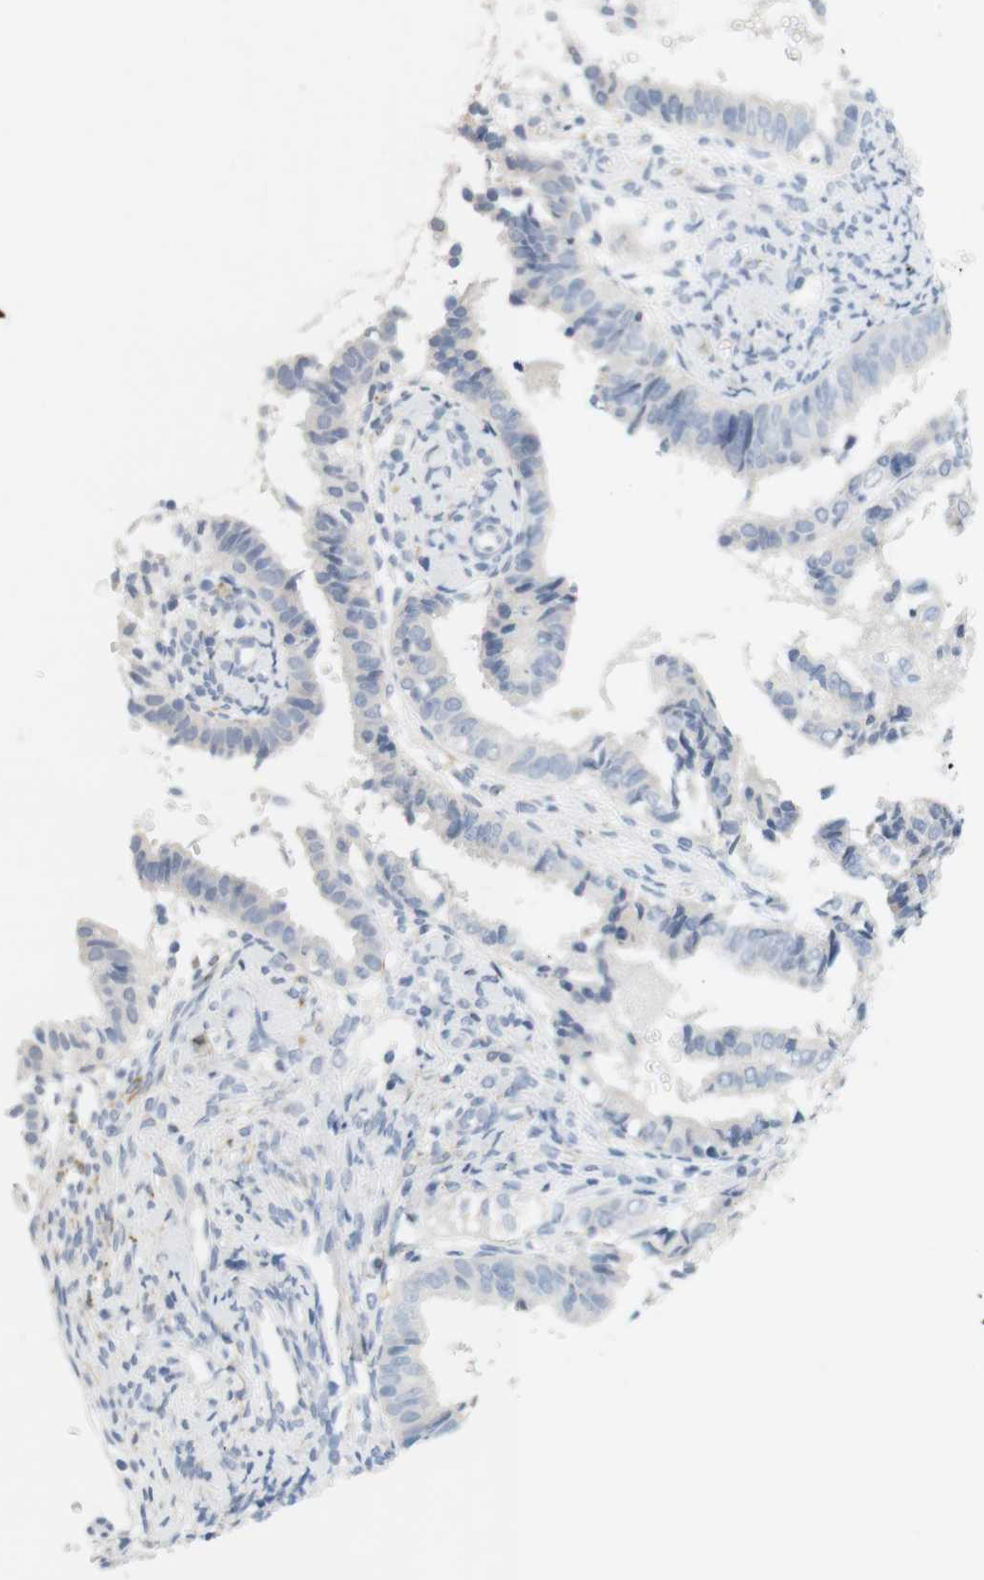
{"staining": {"intensity": "negative", "quantity": "none", "location": "none"}, "tissue": "endometrial cancer", "cell_type": "Tumor cells", "image_type": "cancer", "snomed": [{"axis": "morphology", "description": "Adenocarcinoma, NOS"}, {"axis": "topography", "description": "Endometrium"}], "caption": "The micrograph shows no staining of tumor cells in endometrial cancer.", "gene": "OPRM1", "patient": {"sex": "female", "age": 63}}